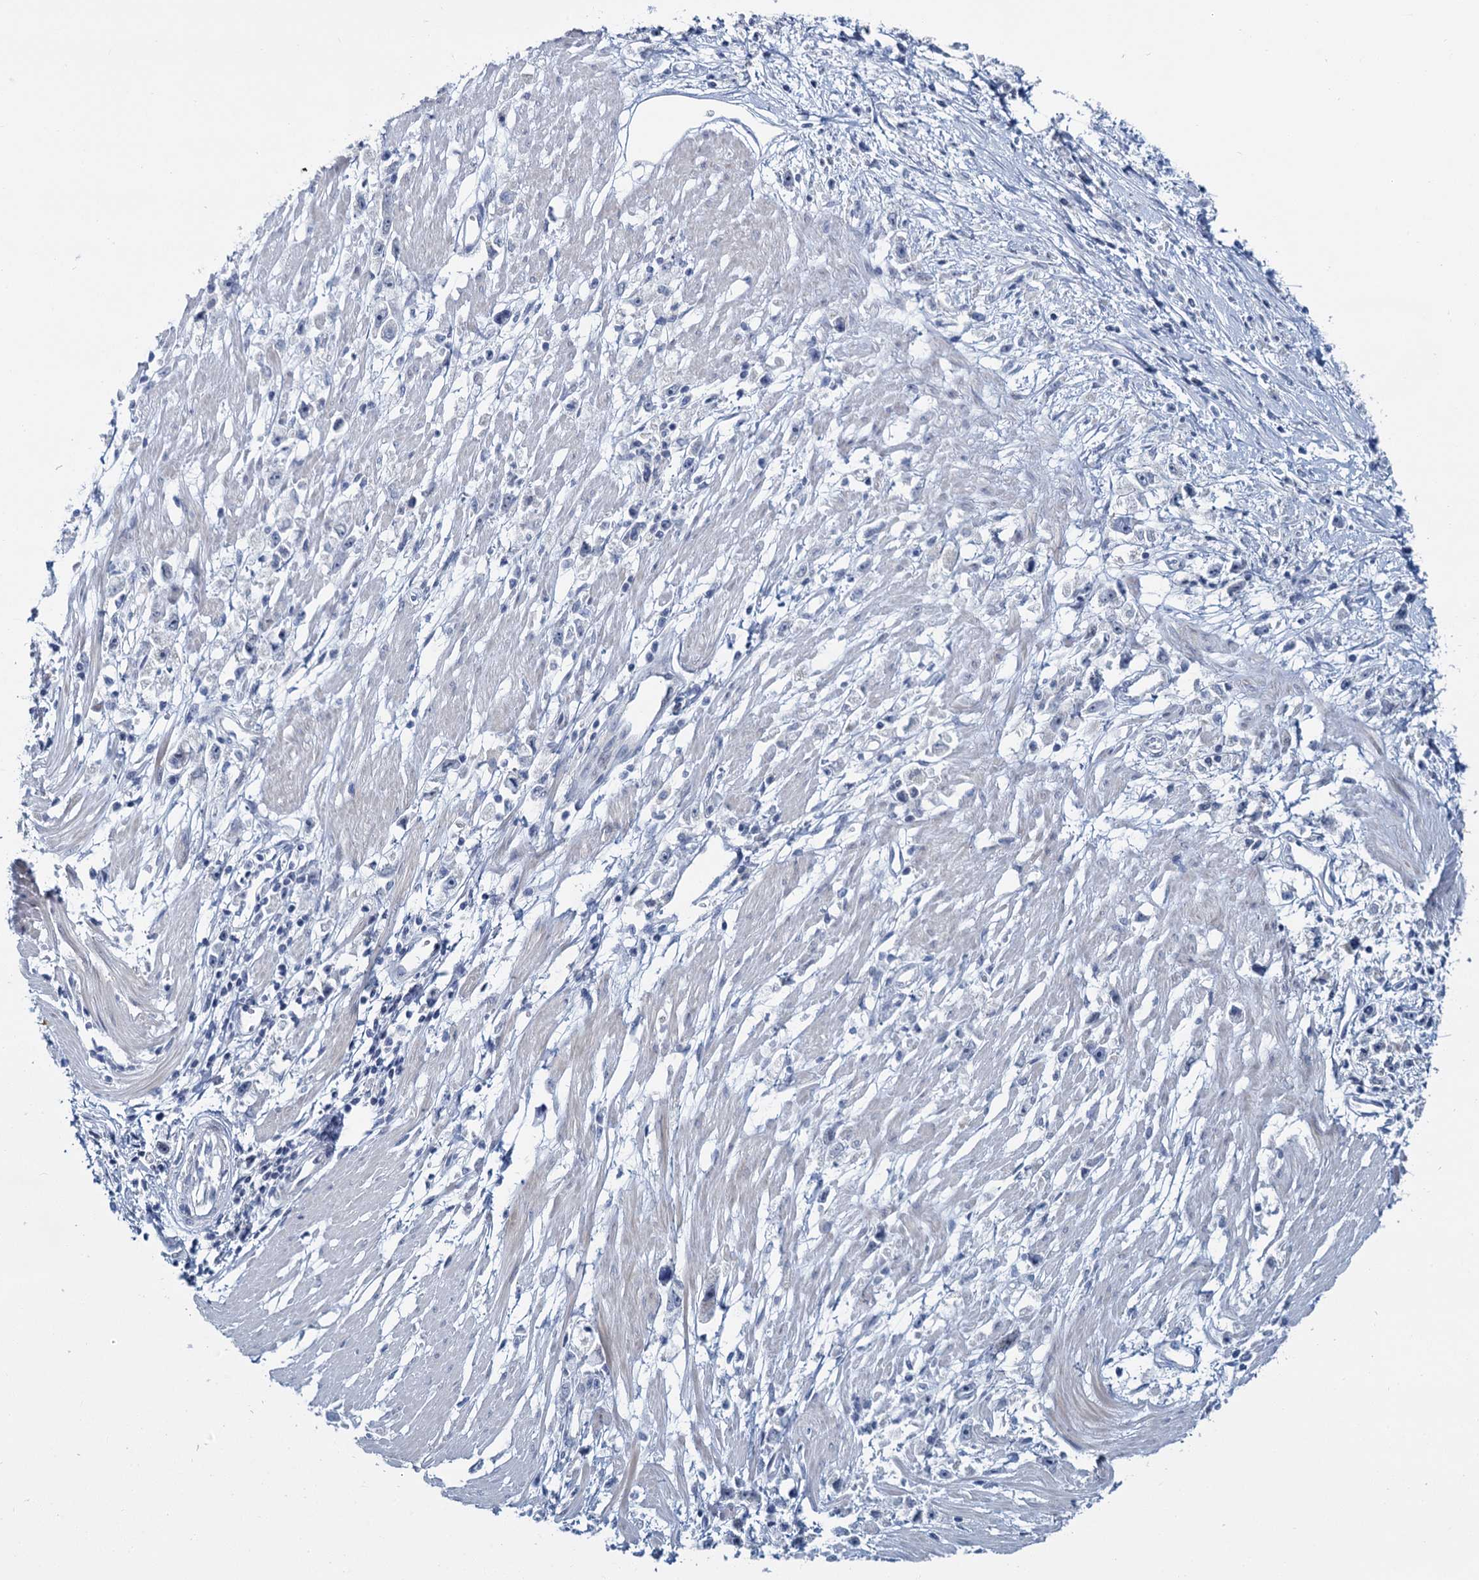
{"staining": {"intensity": "negative", "quantity": "none", "location": "none"}, "tissue": "stomach cancer", "cell_type": "Tumor cells", "image_type": "cancer", "snomed": [{"axis": "morphology", "description": "Adenocarcinoma, NOS"}, {"axis": "topography", "description": "Stomach"}], "caption": "Tumor cells are negative for protein expression in human stomach cancer. (Brightfield microscopy of DAB (3,3'-diaminobenzidine) immunohistochemistry (IHC) at high magnification).", "gene": "ACRBP", "patient": {"sex": "female", "age": 59}}